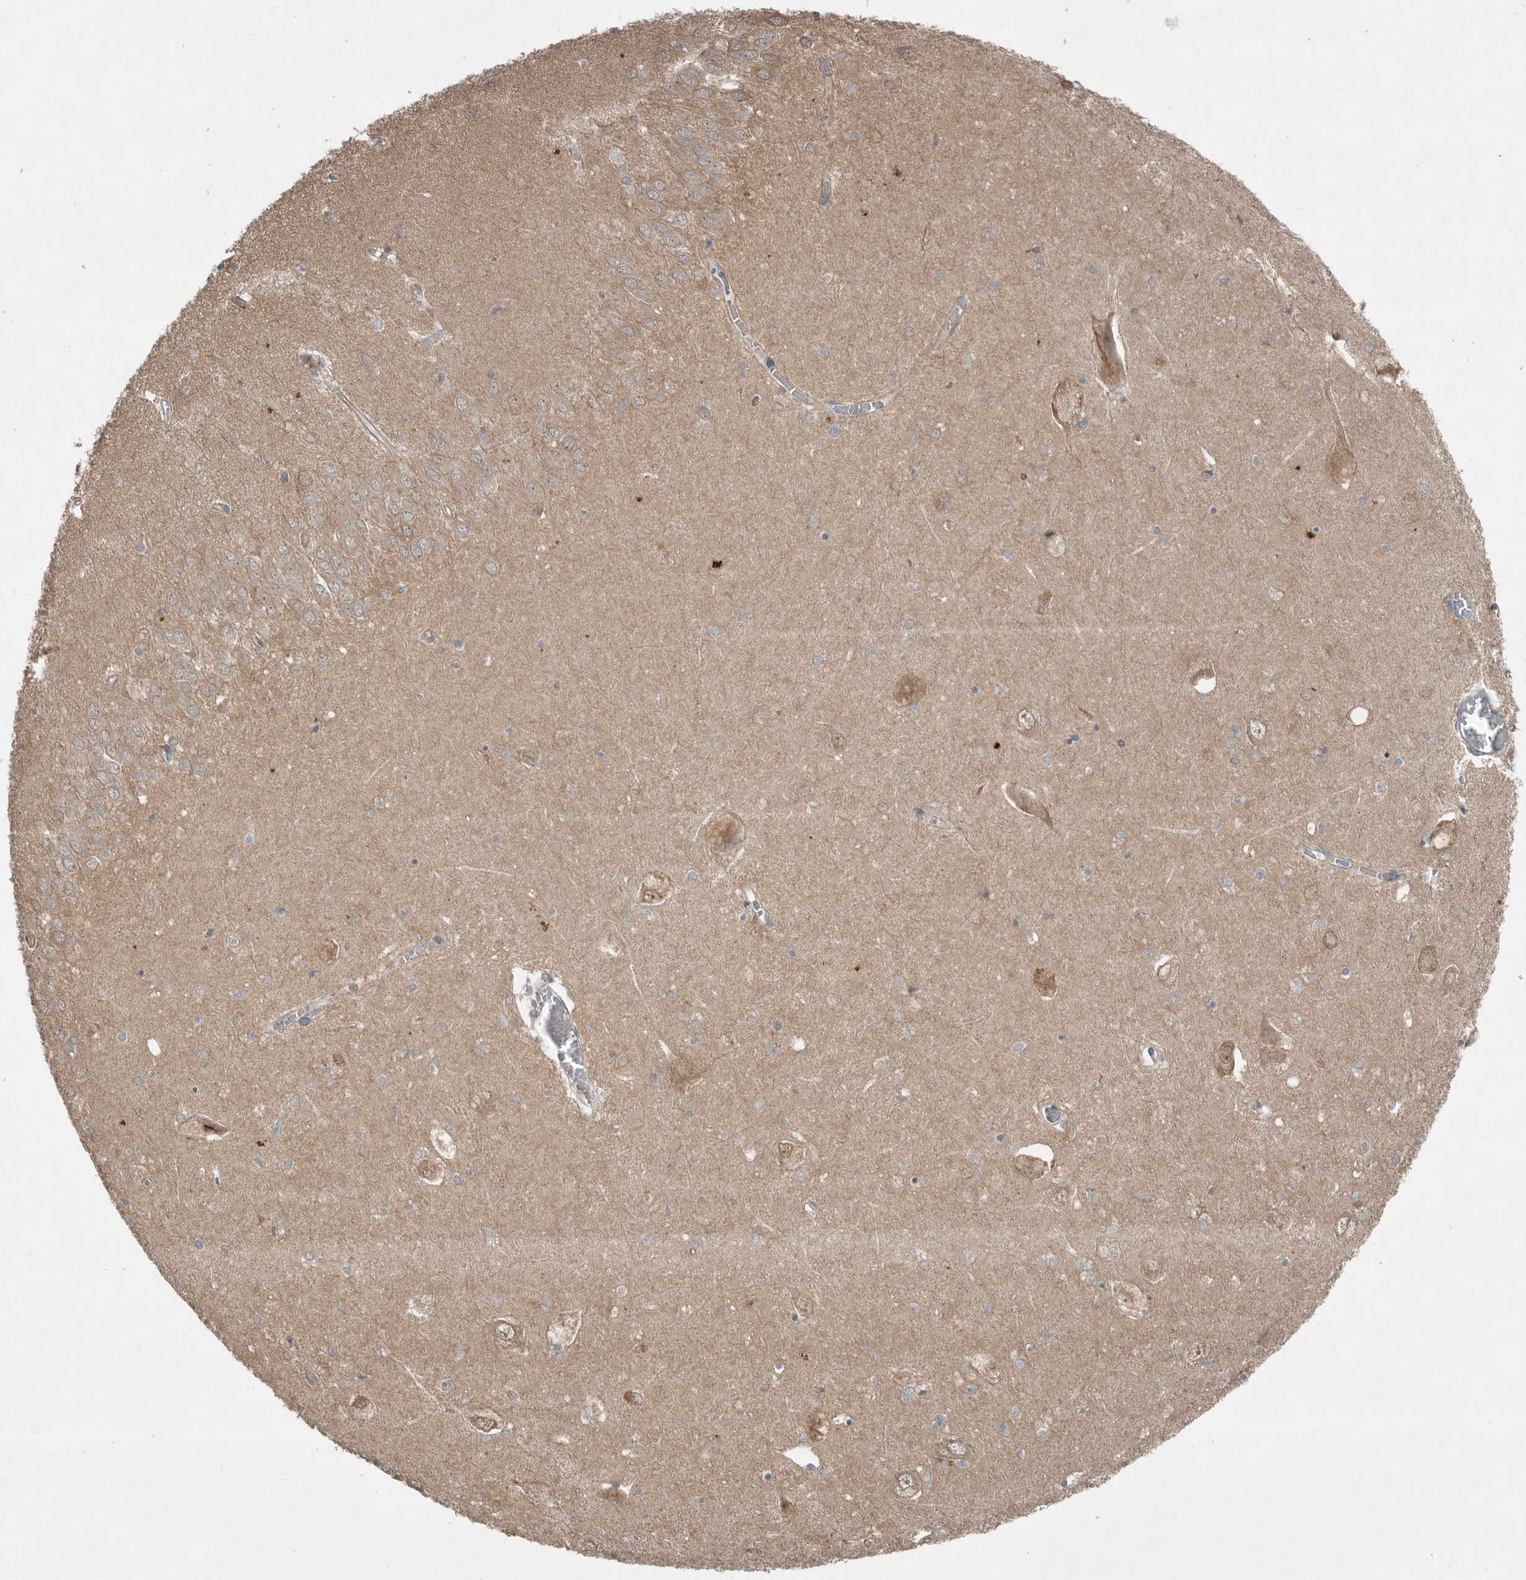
{"staining": {"intensity": "negative", "quantity": "none", "location": "none"}, "tissue": "hippocampus", "cell_type": "Glial cells", "image_type": "normal", "snomed": [{"axis": "morphology", "description": "Normal tissue, NOS"}, {"axis": "topography", "description": "Hippocampus"}], "caption": "IHC image of unremarkable hippocampus: hippocampus stained with DAB displays no significant protein expression in glial cells.", "gene": "MFAP3L", "patient": {"sex": "male", "age": 70}}